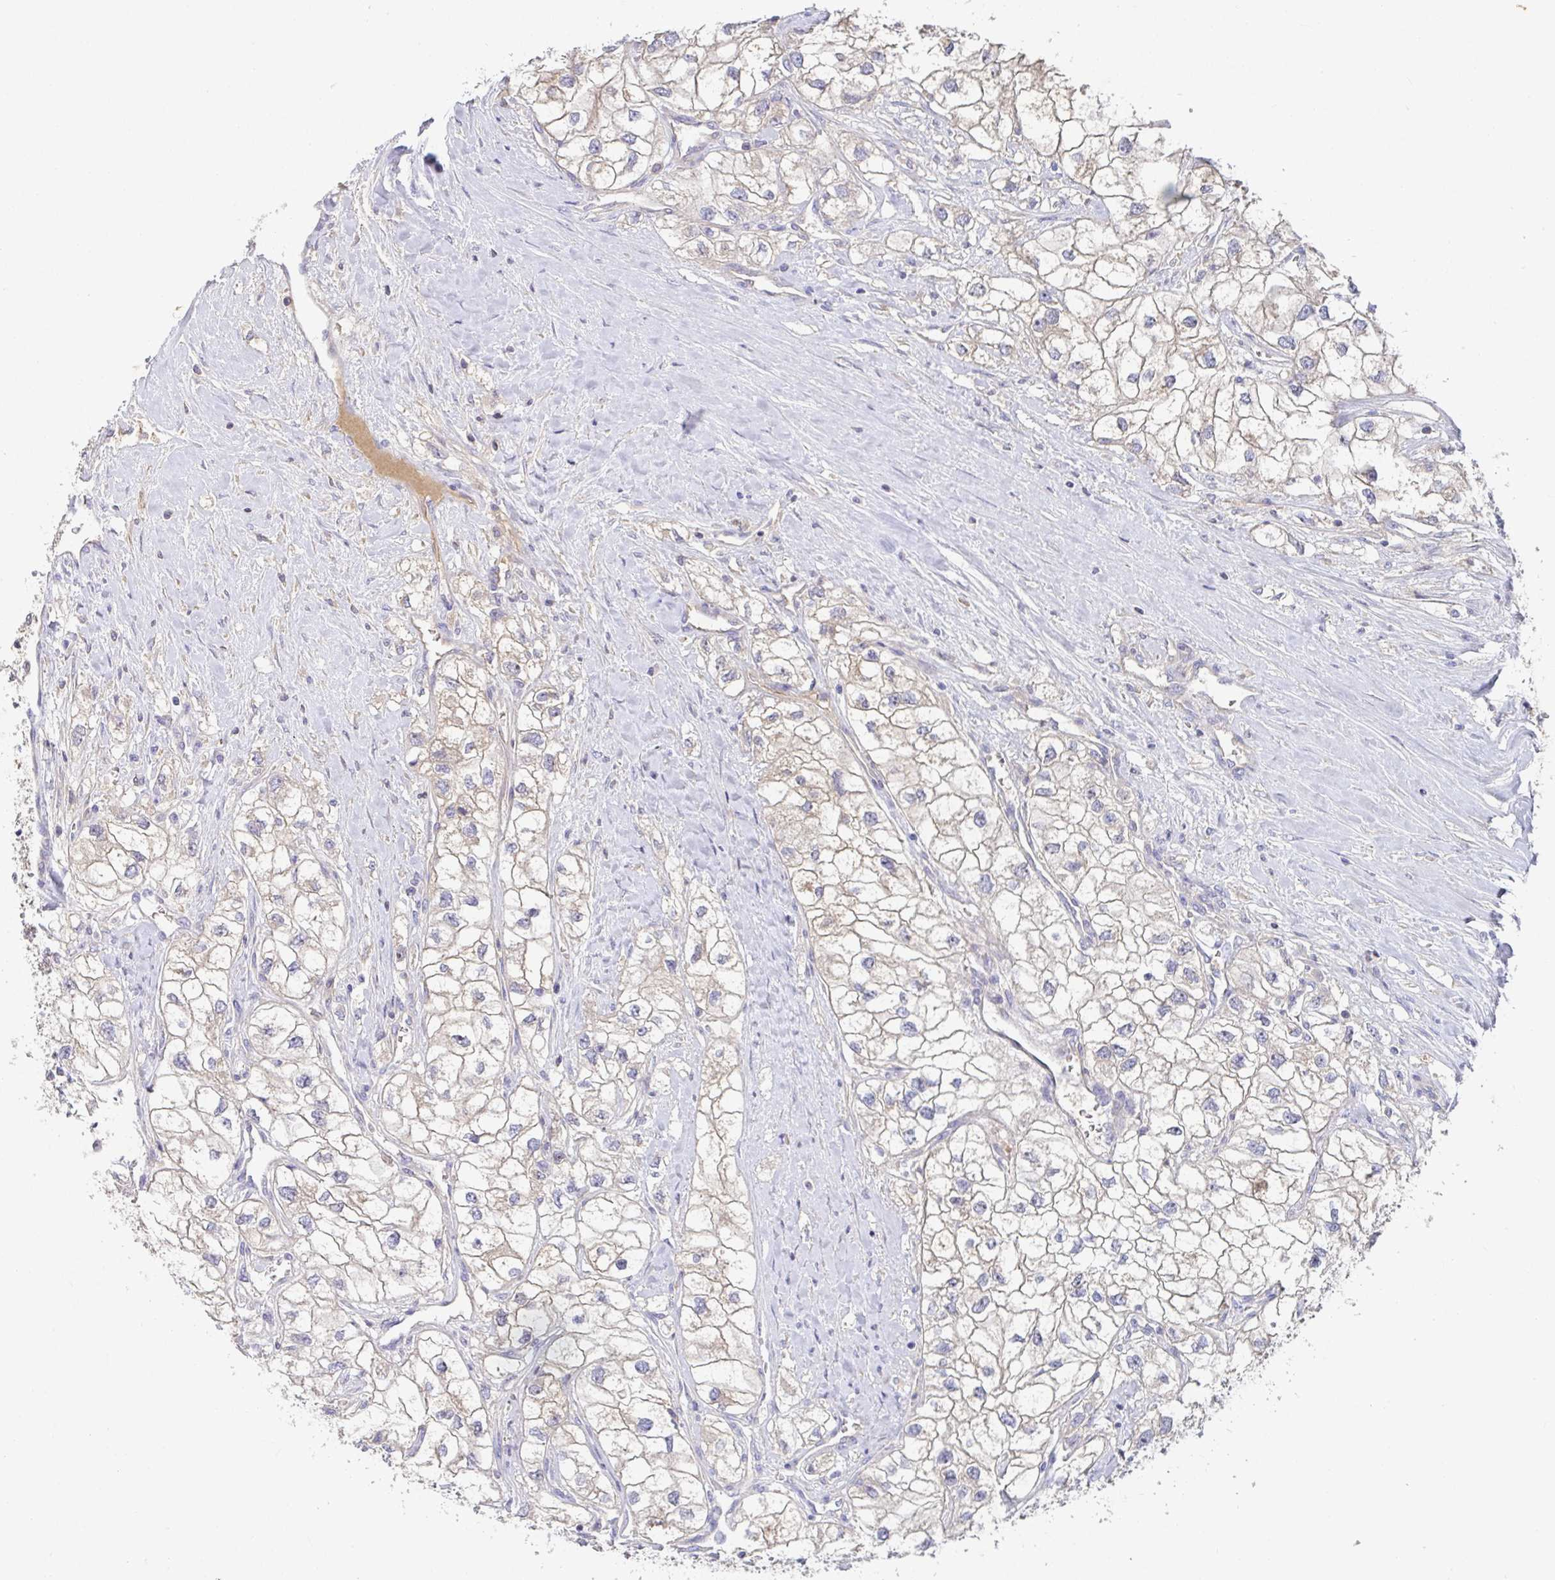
{"staining": {"intensity": "weak", "quantity": "25%-75%", "location": "cytoplasmic/membranous"}, "tissue": "renal cancer", "cell_type": "Tumor cells", "image_type": "cancer", "snomed": [{"axis": "morphology", "description": "Adenocarcinoma, NOS"}, {"axis": "topography", "description": "Kidney"}], "caption": "Human renal cancer (adenocarcinoma) stained for a protein (brown) displays weak cytoplasmic/membranous positive positivity in about 25%-75% of tumor cells.", "gene": "ANO5", "patient": {"sex": "male", "age": 59}}